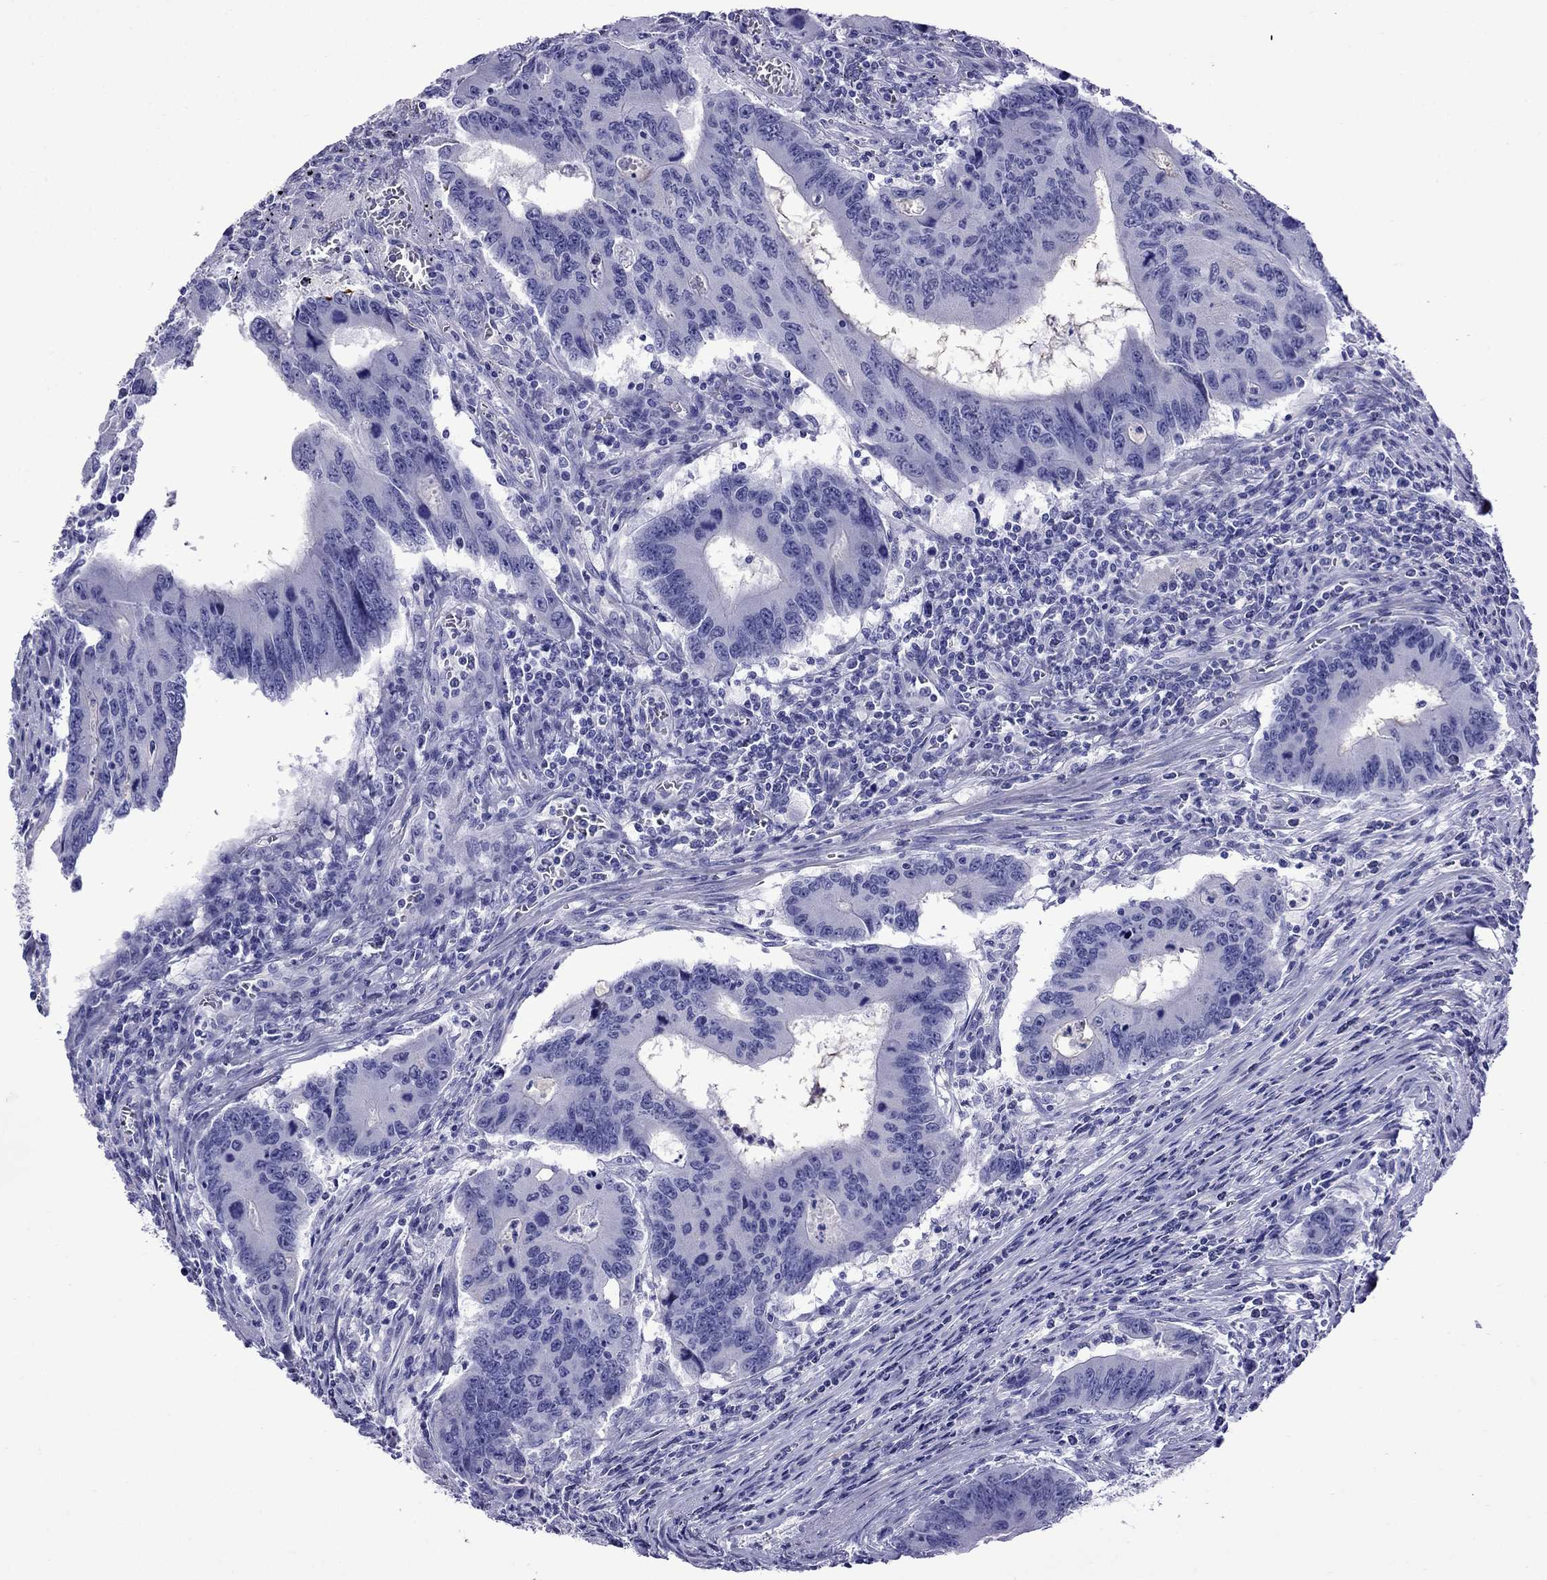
{"staining": {"intensity": "negative", "quantity": "none", "location": "none"}, "tissue": "colorectal cancer", "cell_type": "Tumor cells", "image_type": "cancer", "snomed": [{"axis": "morphology", "description": "Adenocarcinoma, NOS"}, {"axis": "topography", "description": "Colon"}], "caption": "This is a histopathology image of immunohistochemistry (IHC) staining of colorectal adenocarcinoma, which shows no staining in tumor cells.", "gene": "CRYBA1", "patient": {"sex": "male", "age": 53}}